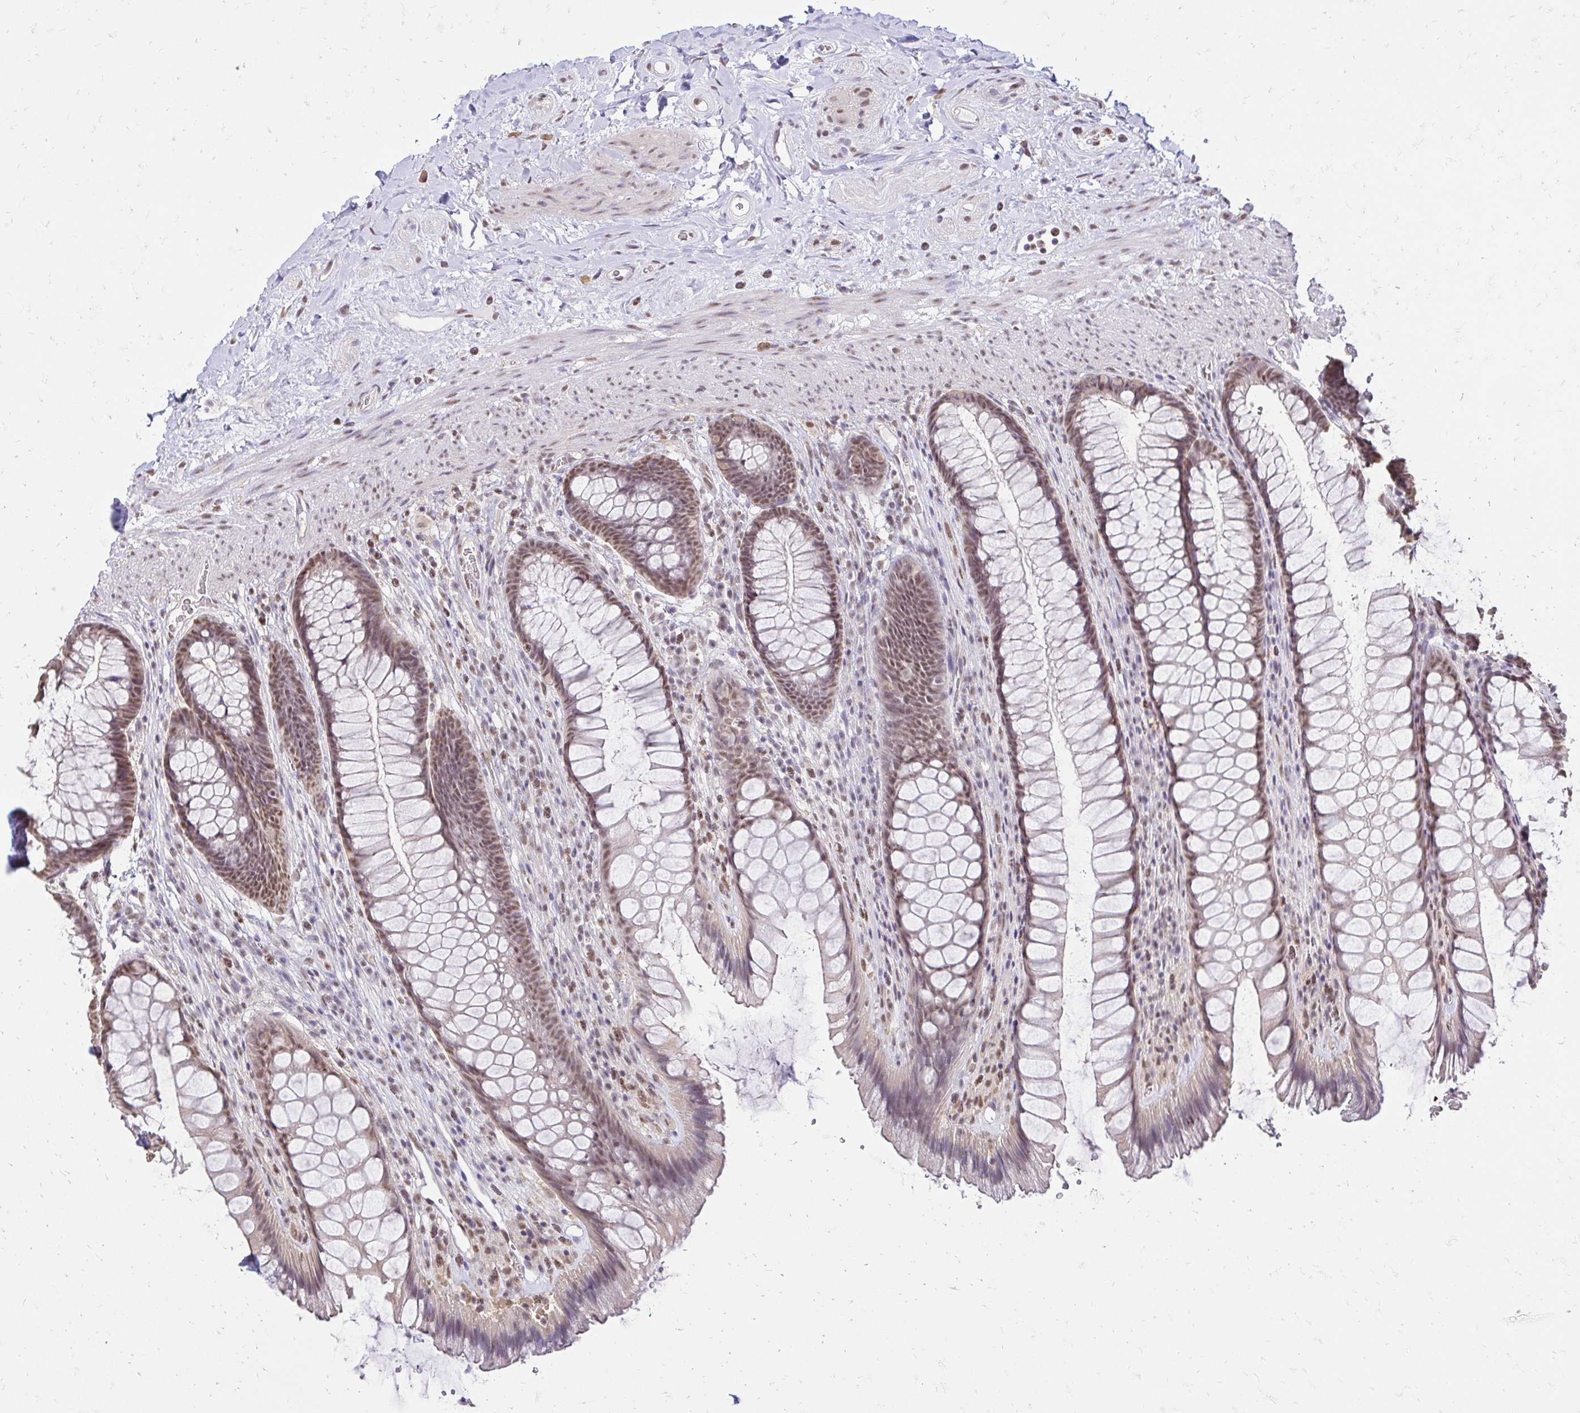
{"staining": {"intensity": "moderate", "quantity": ">75%", "location": "nuclear"}, "tissue": "rectum", "cell_type": "Glandular cells", "image_type": "normal", "snomed": [{"axis": "morphology", "description": "Normal tissue, NOS"}, {"axis": "topography", "description": "Rectum"}], "caption": "The image exhibits immunohistochemical staining of normal rectum. There is moderate nuclear staining is seen in approximately >75% of glandular cells.", "gene": "RIMS4", "patient": {"sex": "male", "age": 53}}